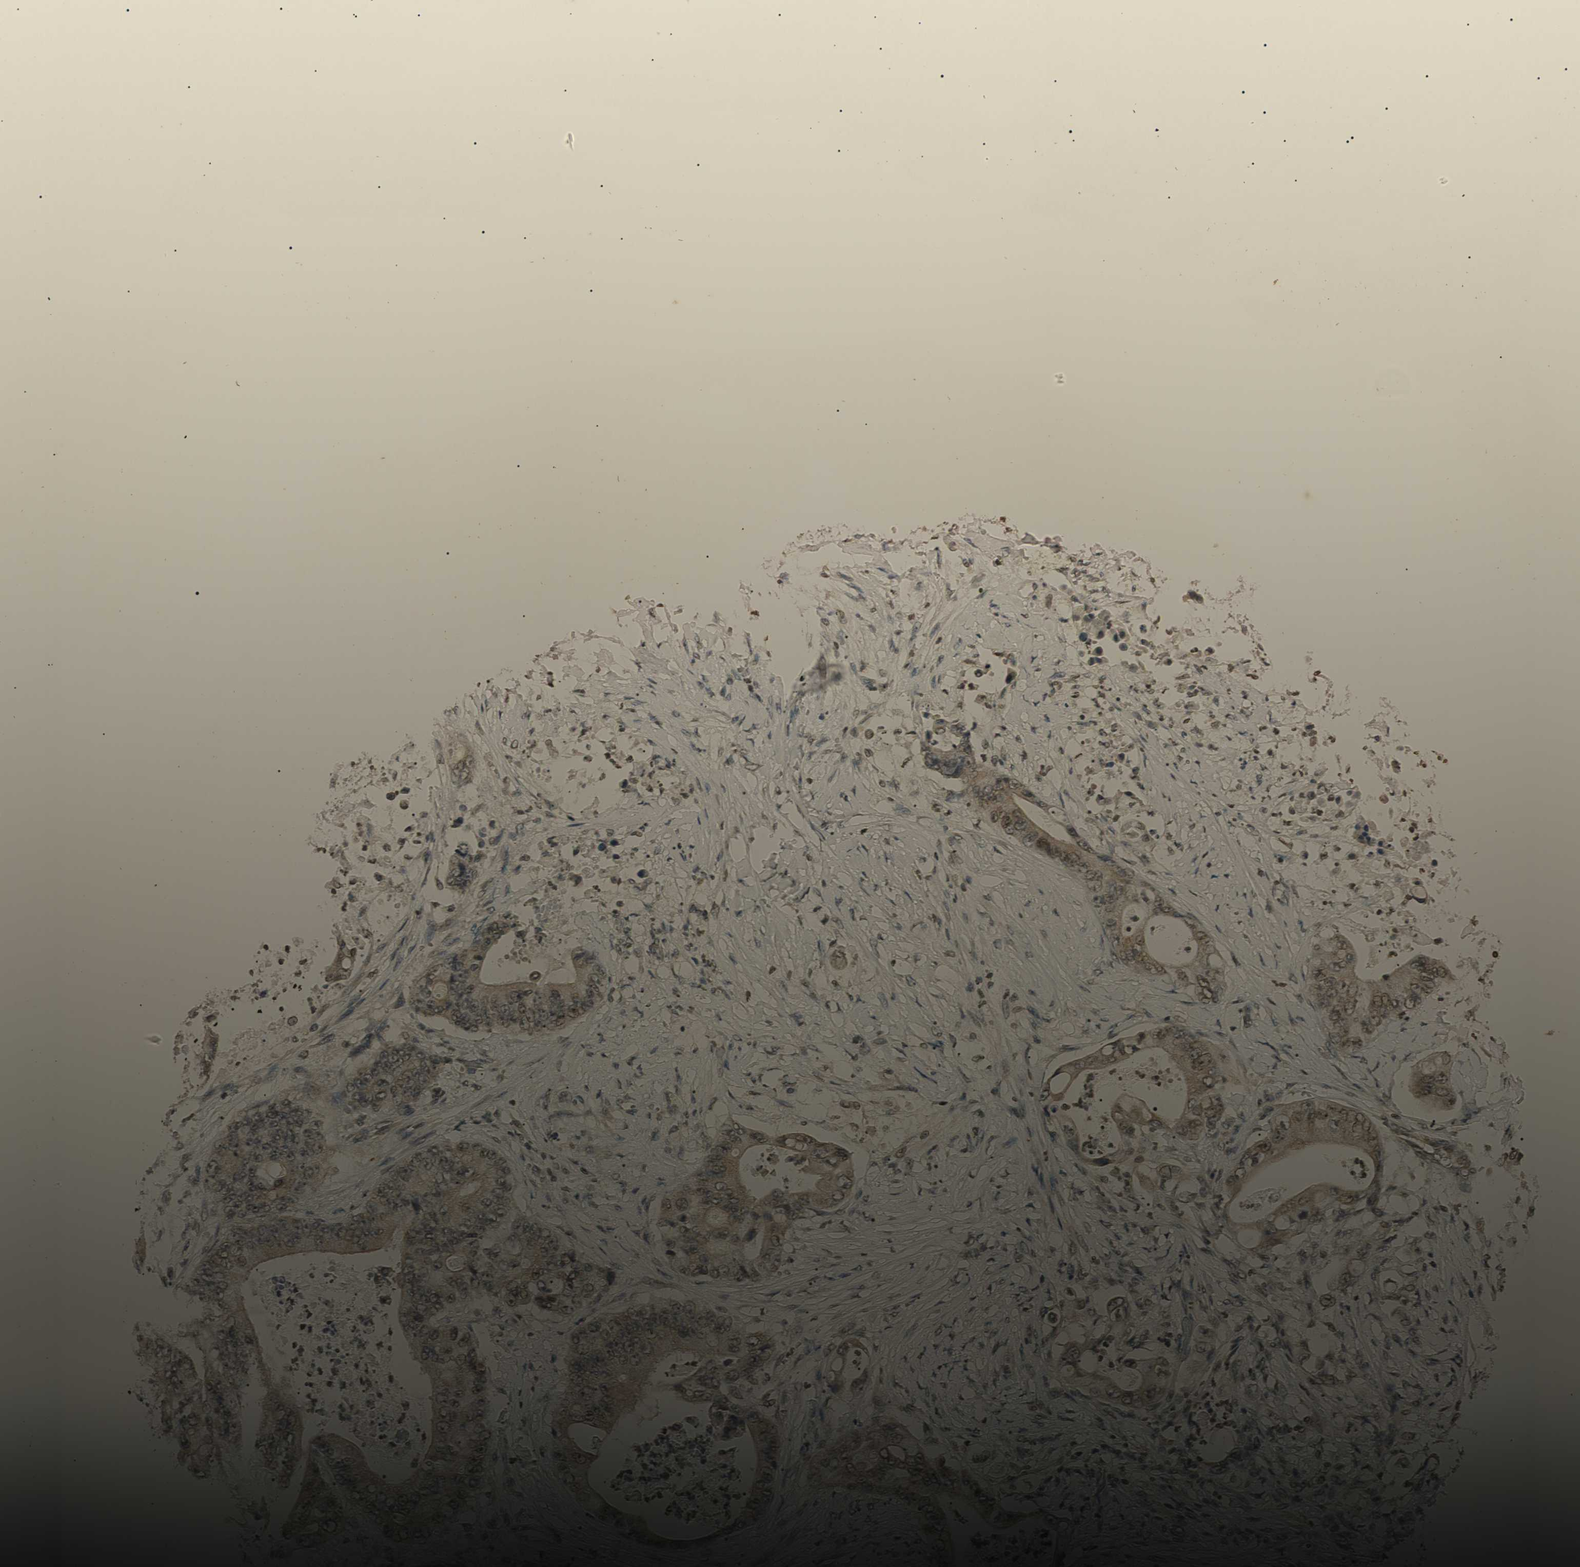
{"staining": {"intensity": "weak", "quantity": "25%-75%", "location": "nuclear"}, "tissue": "stomach cancer", "cell_type": "Tumor cells", "image_type": "cancer", "snomed": [{"axis": "morphology", "description": "Adenocarcinoma, NOS"}, {"axis": "topography", "description": "Stomach"}], "caption": "Stomach cancer (adenocarcinoma) stained with DAB (3,3'-diaminobenzidine) IHC displays low levels of weak nuclear staining in approximately 25%-75% of tumor cells. (DAB (3,3'-diaminobenzidine) = brown stain, brightfield microscopy at high magnification).", "gene": "CDC45", "patient": {"sex": "female", "age": 73}}